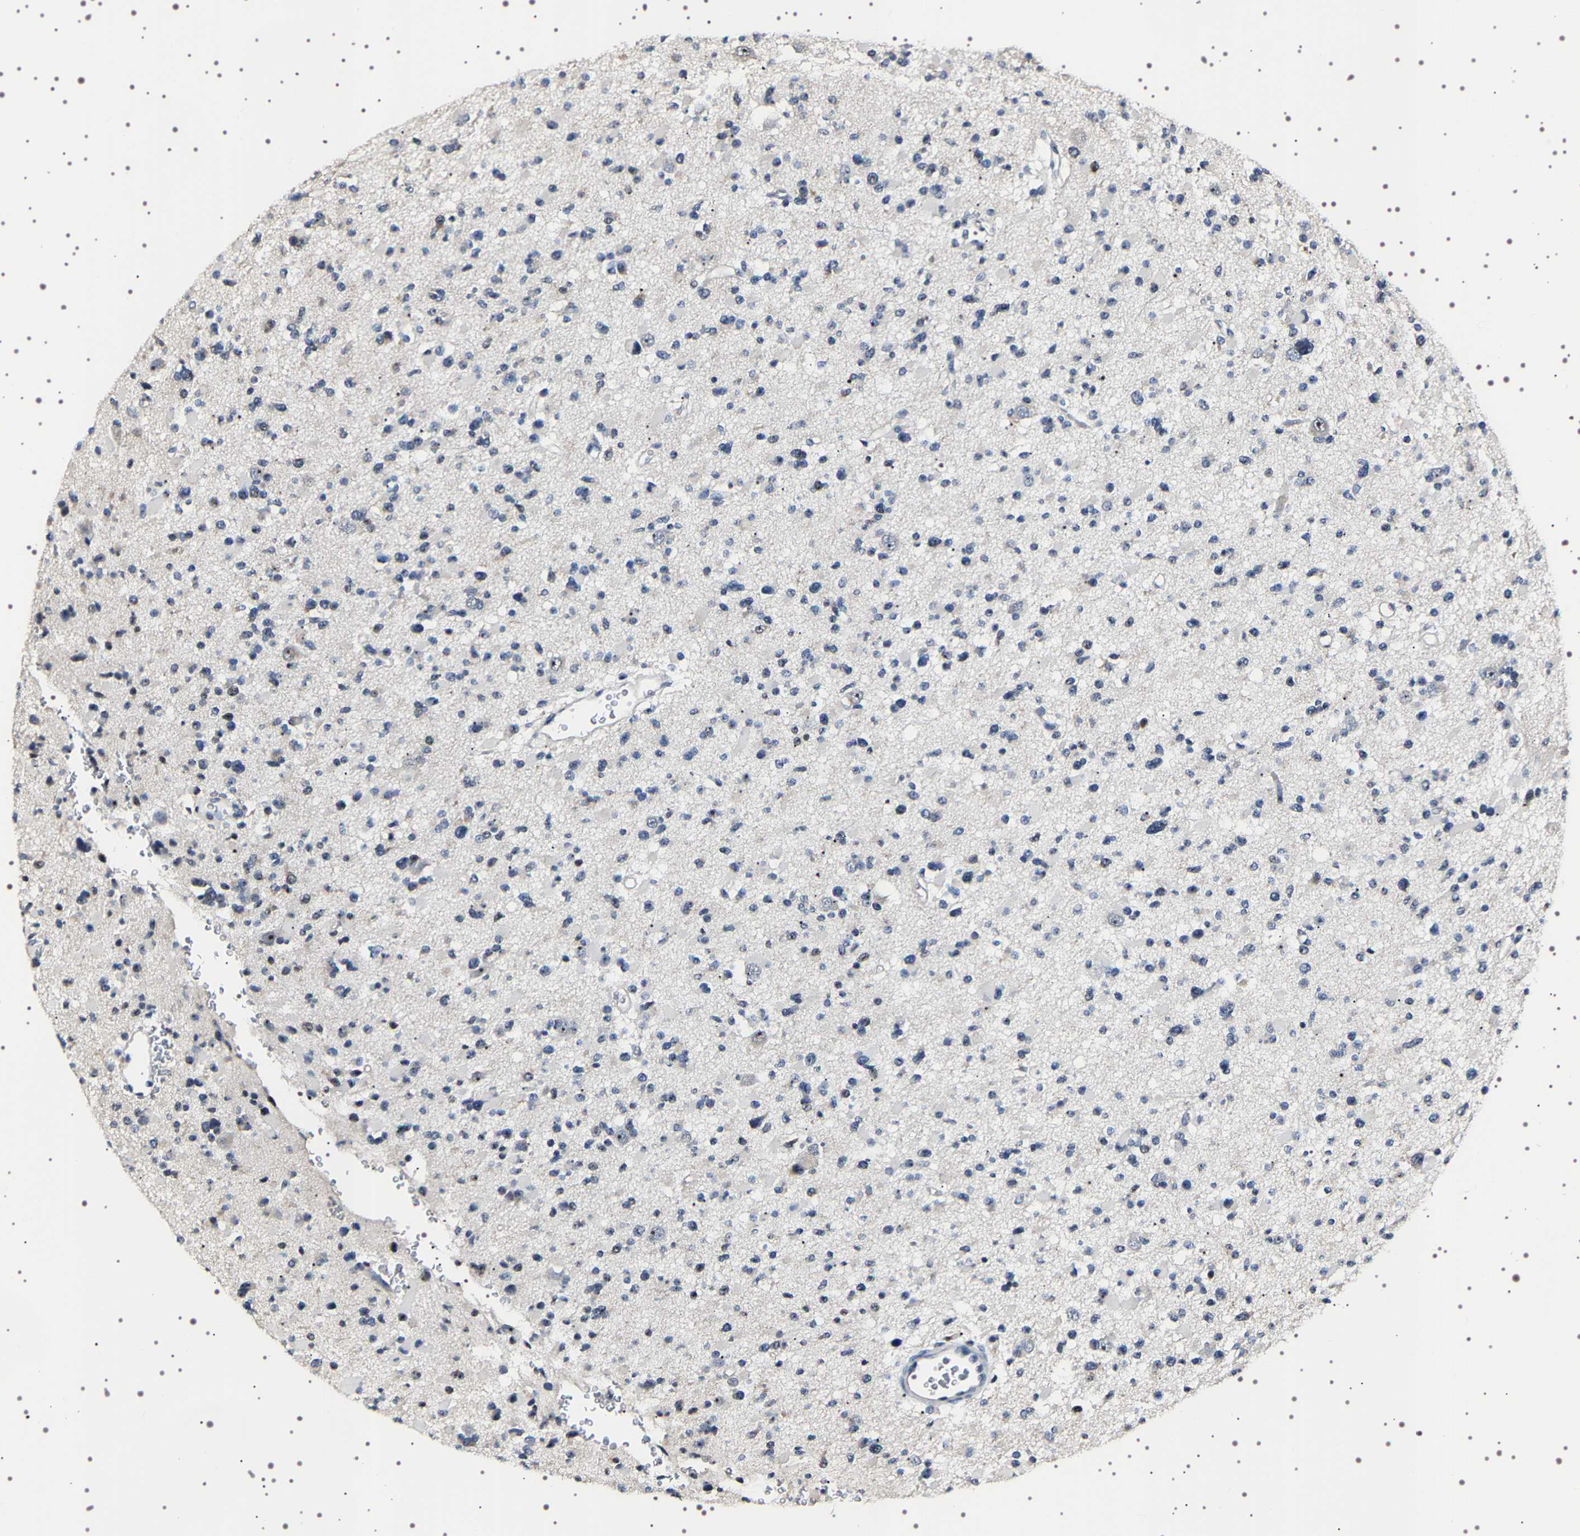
{"staining": {"intensity": "negative", "quantity": "none", "location": "none"}, "tissue": "glioma", "cell_type": "Tumor cells", "image_type": "cancer", "snomed": [{"axis": "morphology", "description": "Glioma, malignant, Low grade"}, {"axis": "topography", "description": "Brain"}], "caption": "There is no significant expression in tumor cells of glioma.", "gene": "GNL3", "patient": {"sex": "female", "age": 22}}